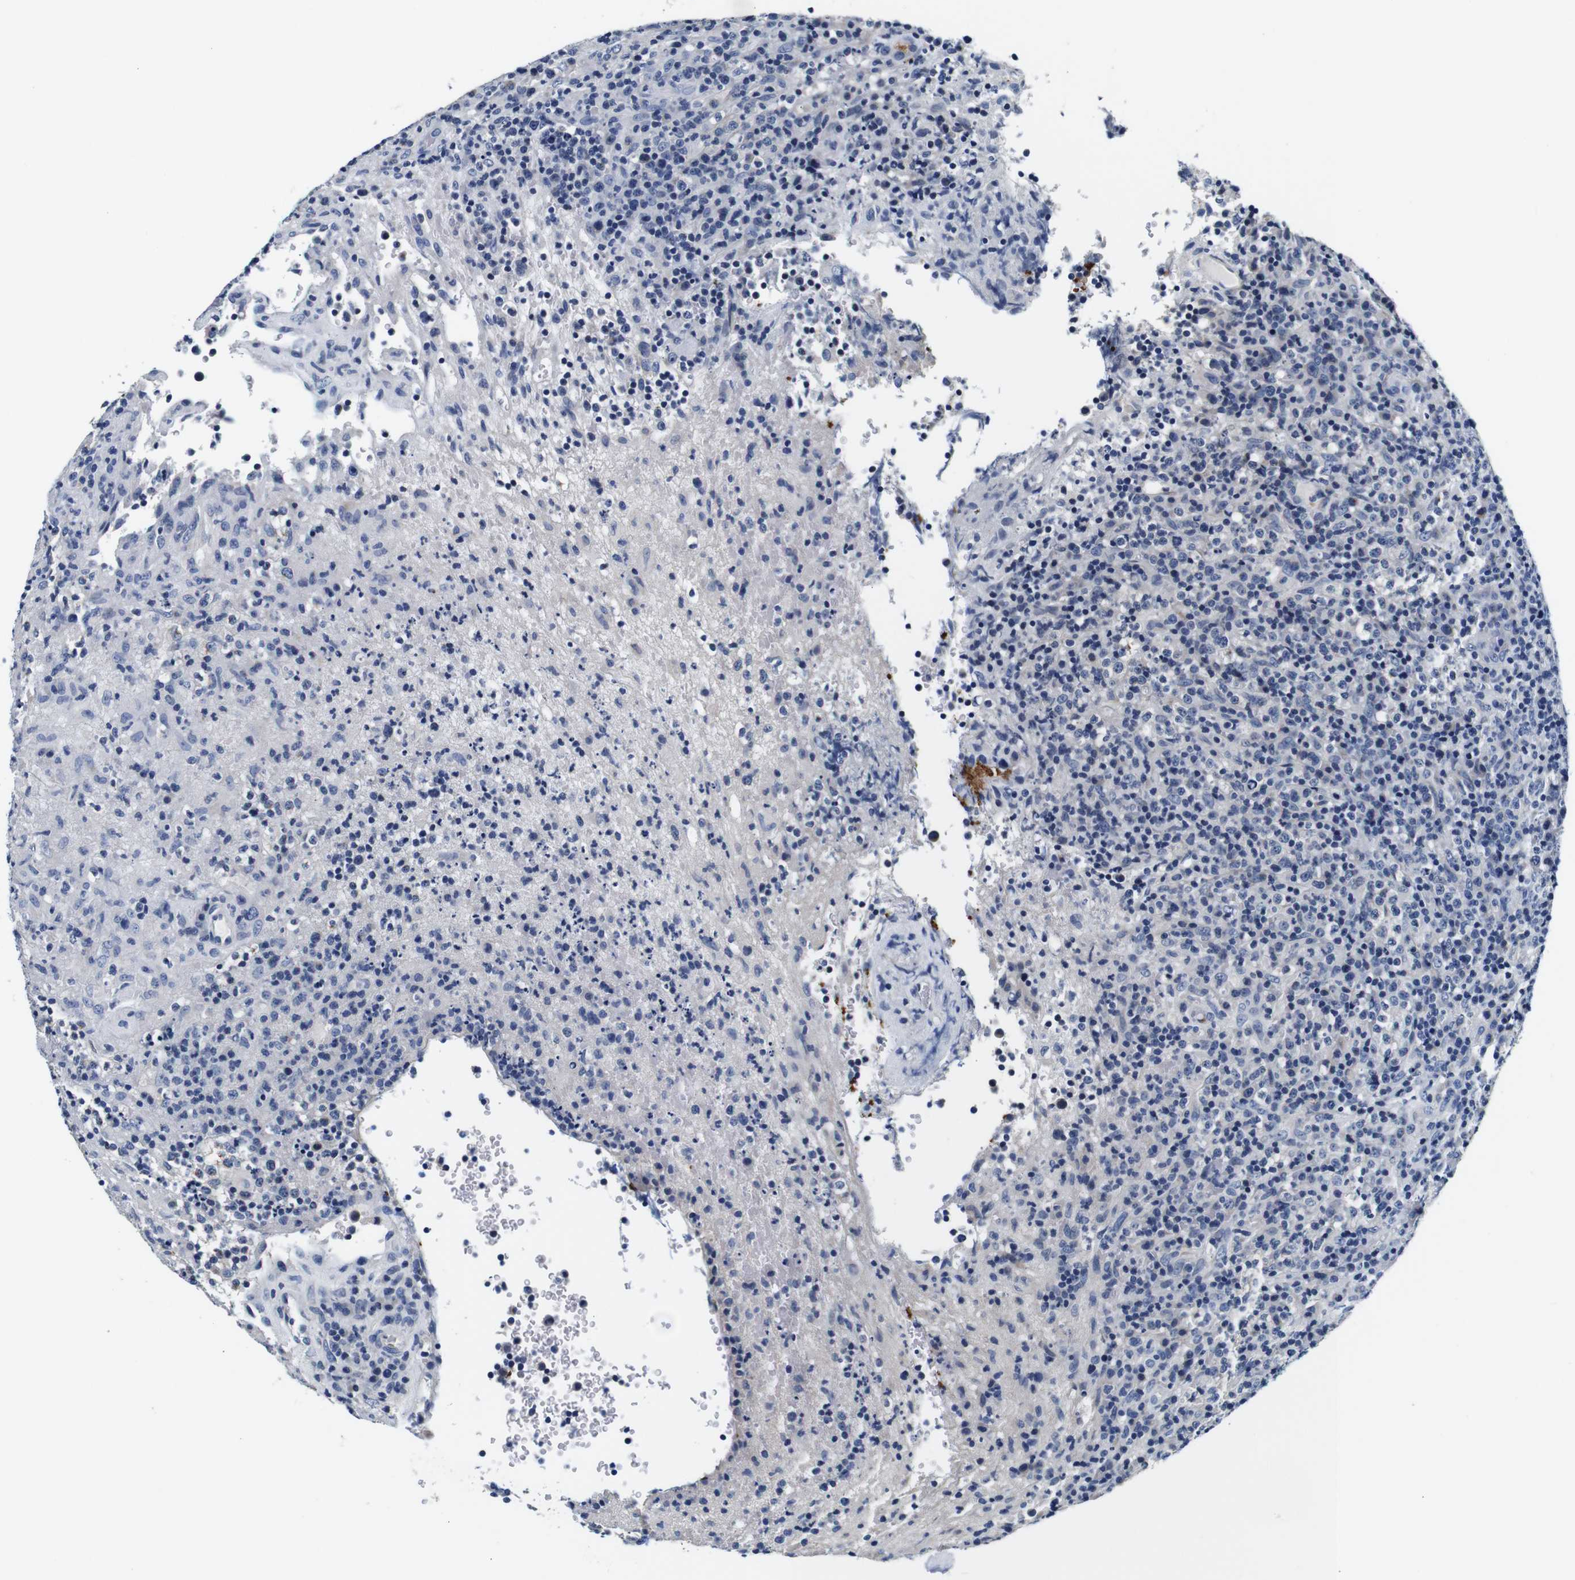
{"staining": {"intensity": "negative", "quantity": "none", "location": "none"}, "tissue": "lymphoma", "cell_type": "Tumor cells", "image_type": "cancer", "snomed": [{"axis": "morphology", "description": "Malignant lymphoma, non-Hodgkin's type, High grade"}, {"axis": "topography", "description": "Lymph node"}], "caption": "The immunohistochemistry (IHC) histopathology image has no significant expression in tumor cells of high-grade malignant lymphoma, non-Hodgkin's type tissue.", "gene": "GP1BA", "patient": {"sex": "female", "age": 76}}